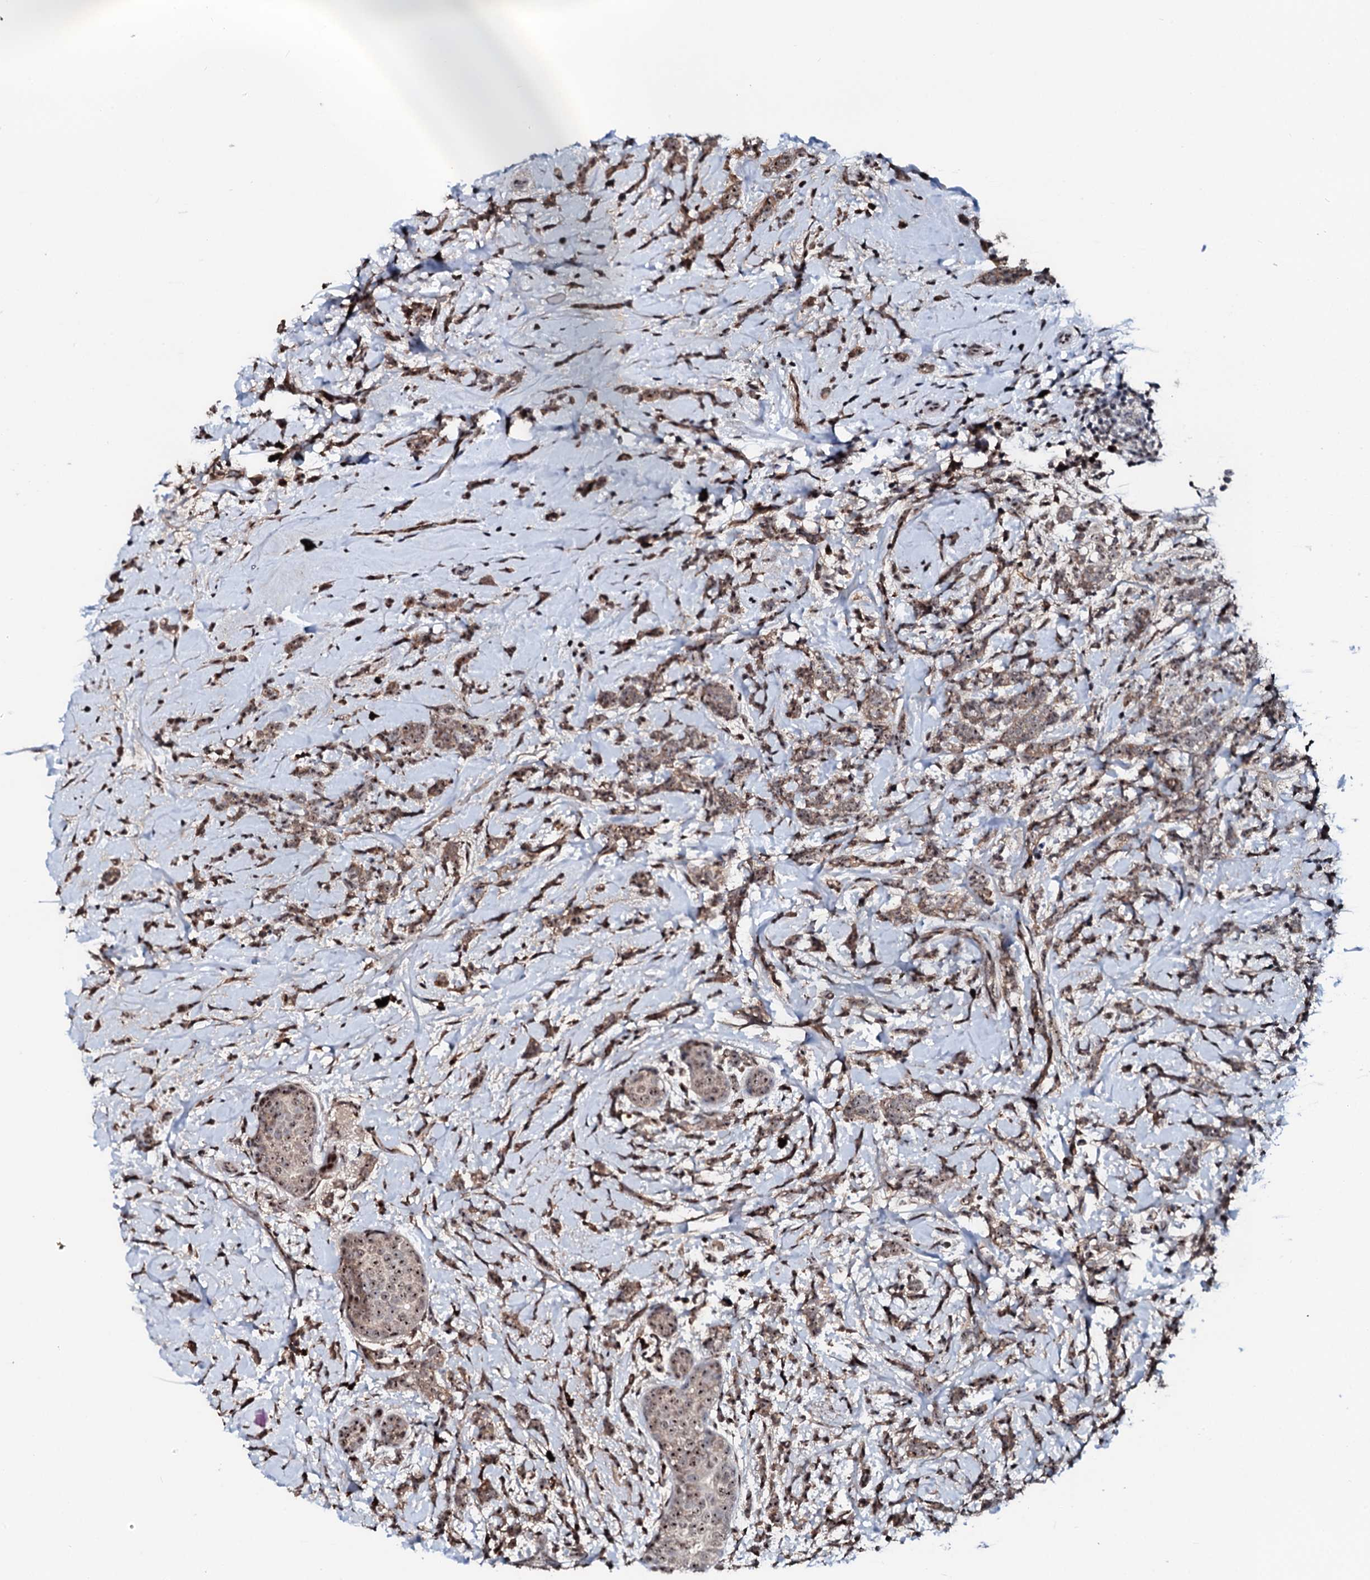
{"staining": {"intensity": "moderate", "quantity": ">75%", "location": "nuclear"}, "tissue": "breast cancer", "cell_type": "Tumor cells", "image_type": "cancer", "snomed": [{"axis": "morphology", "description": "Lobular carcinoma"}, {"axis": "topography", "description": "Breast"}], "caption": "Breast lobular carcinoma was stained to show a protein in brown. There is medium levels of moderate nuclear positivity in about >75% of tumor cells.", "gene": "NEUROG3", "patient": {"sex": "female", "age": 58}}